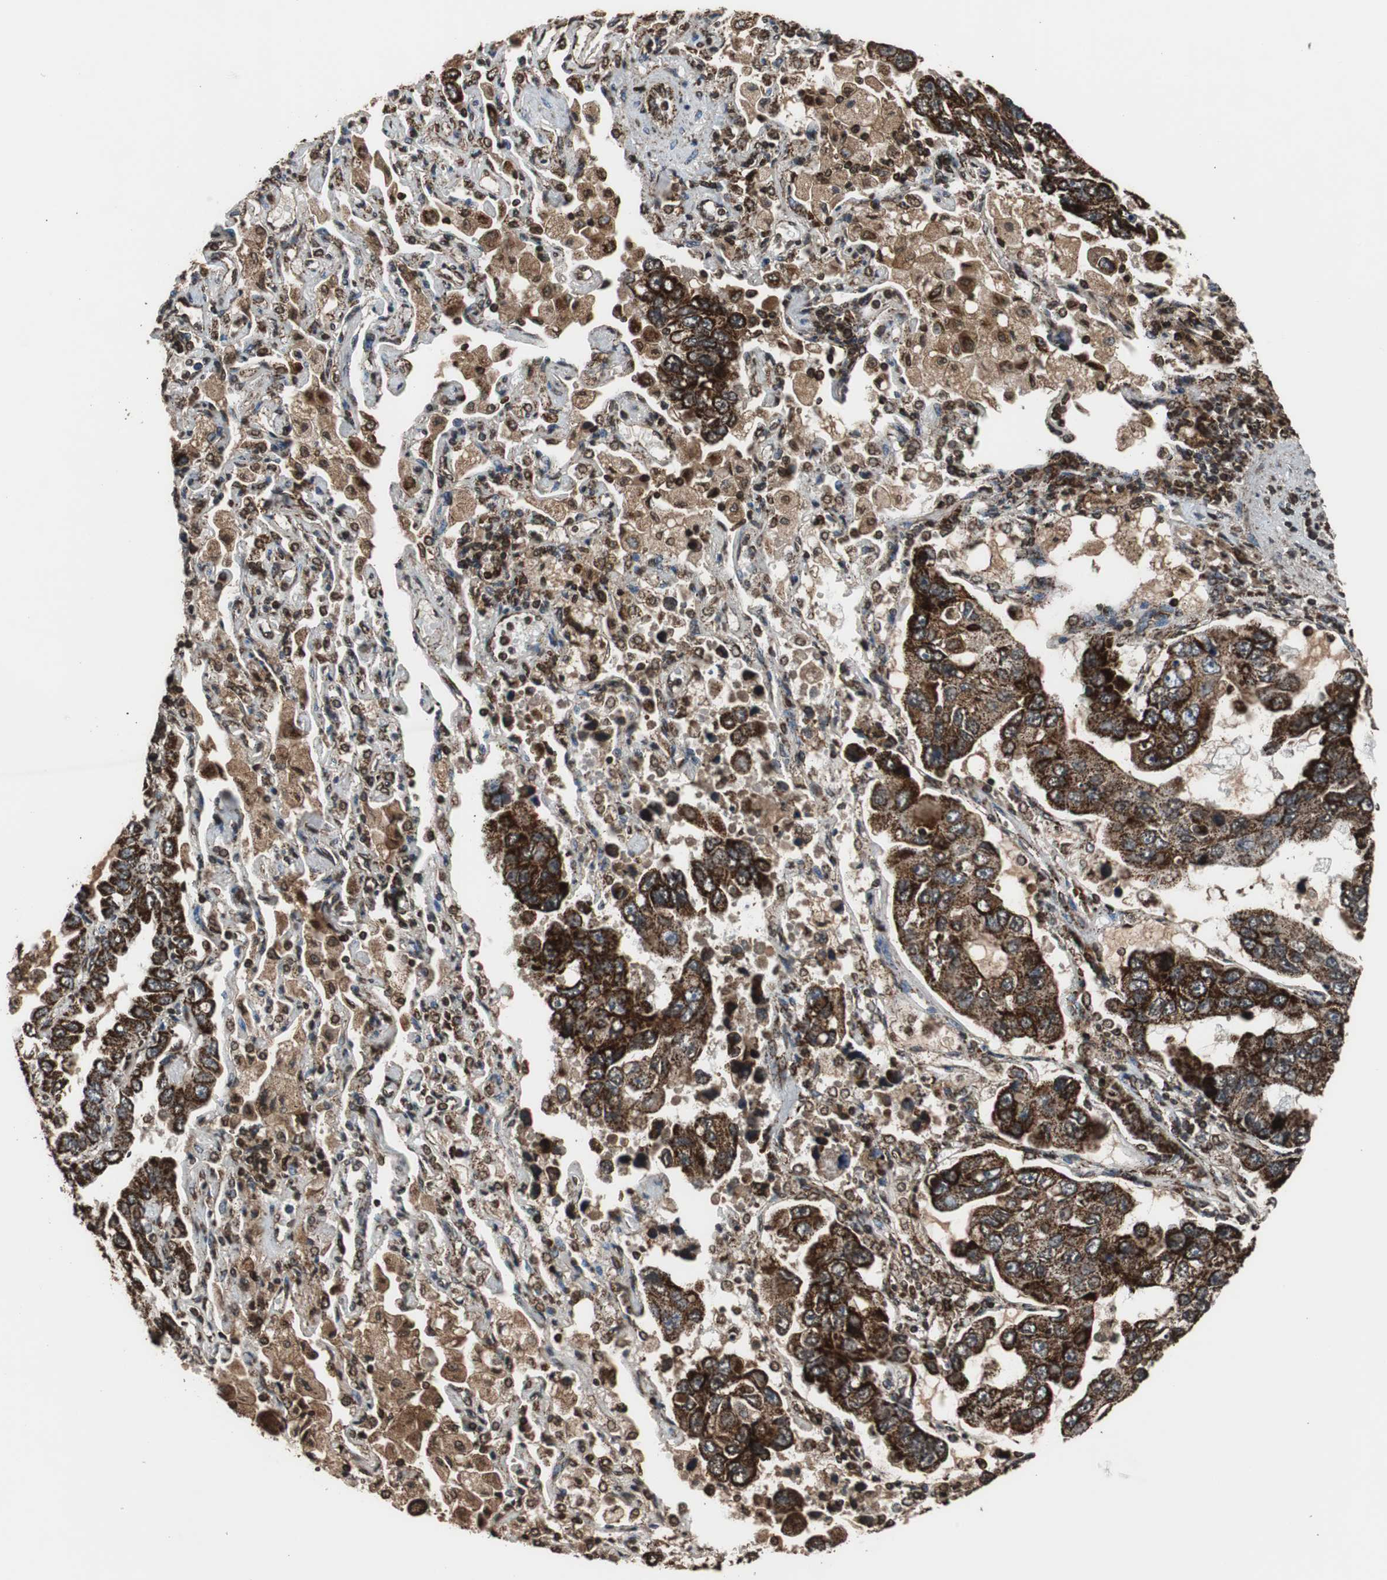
{"staining": {"intensity": "strong", "quantity": ">75%", "location": "cytoplasmic/membranous"}, "tissue": "lung cancer", "cell_type": "Tumor cells", "image_type": "cancer", "snomed": [{"axis": "morphology", "description": "Adenocarcinoma, NOS"}, {"axis": "topography", "description": "Lung"}], "caption": "Lung adenocarcinoma was stained to show a protein in brown. There is high levels of strong cytoplasmic/membranous staining in about >75% of tumor cells.", "gene": "HSPA9", "patient": {"sex": "male", "age": 64}}